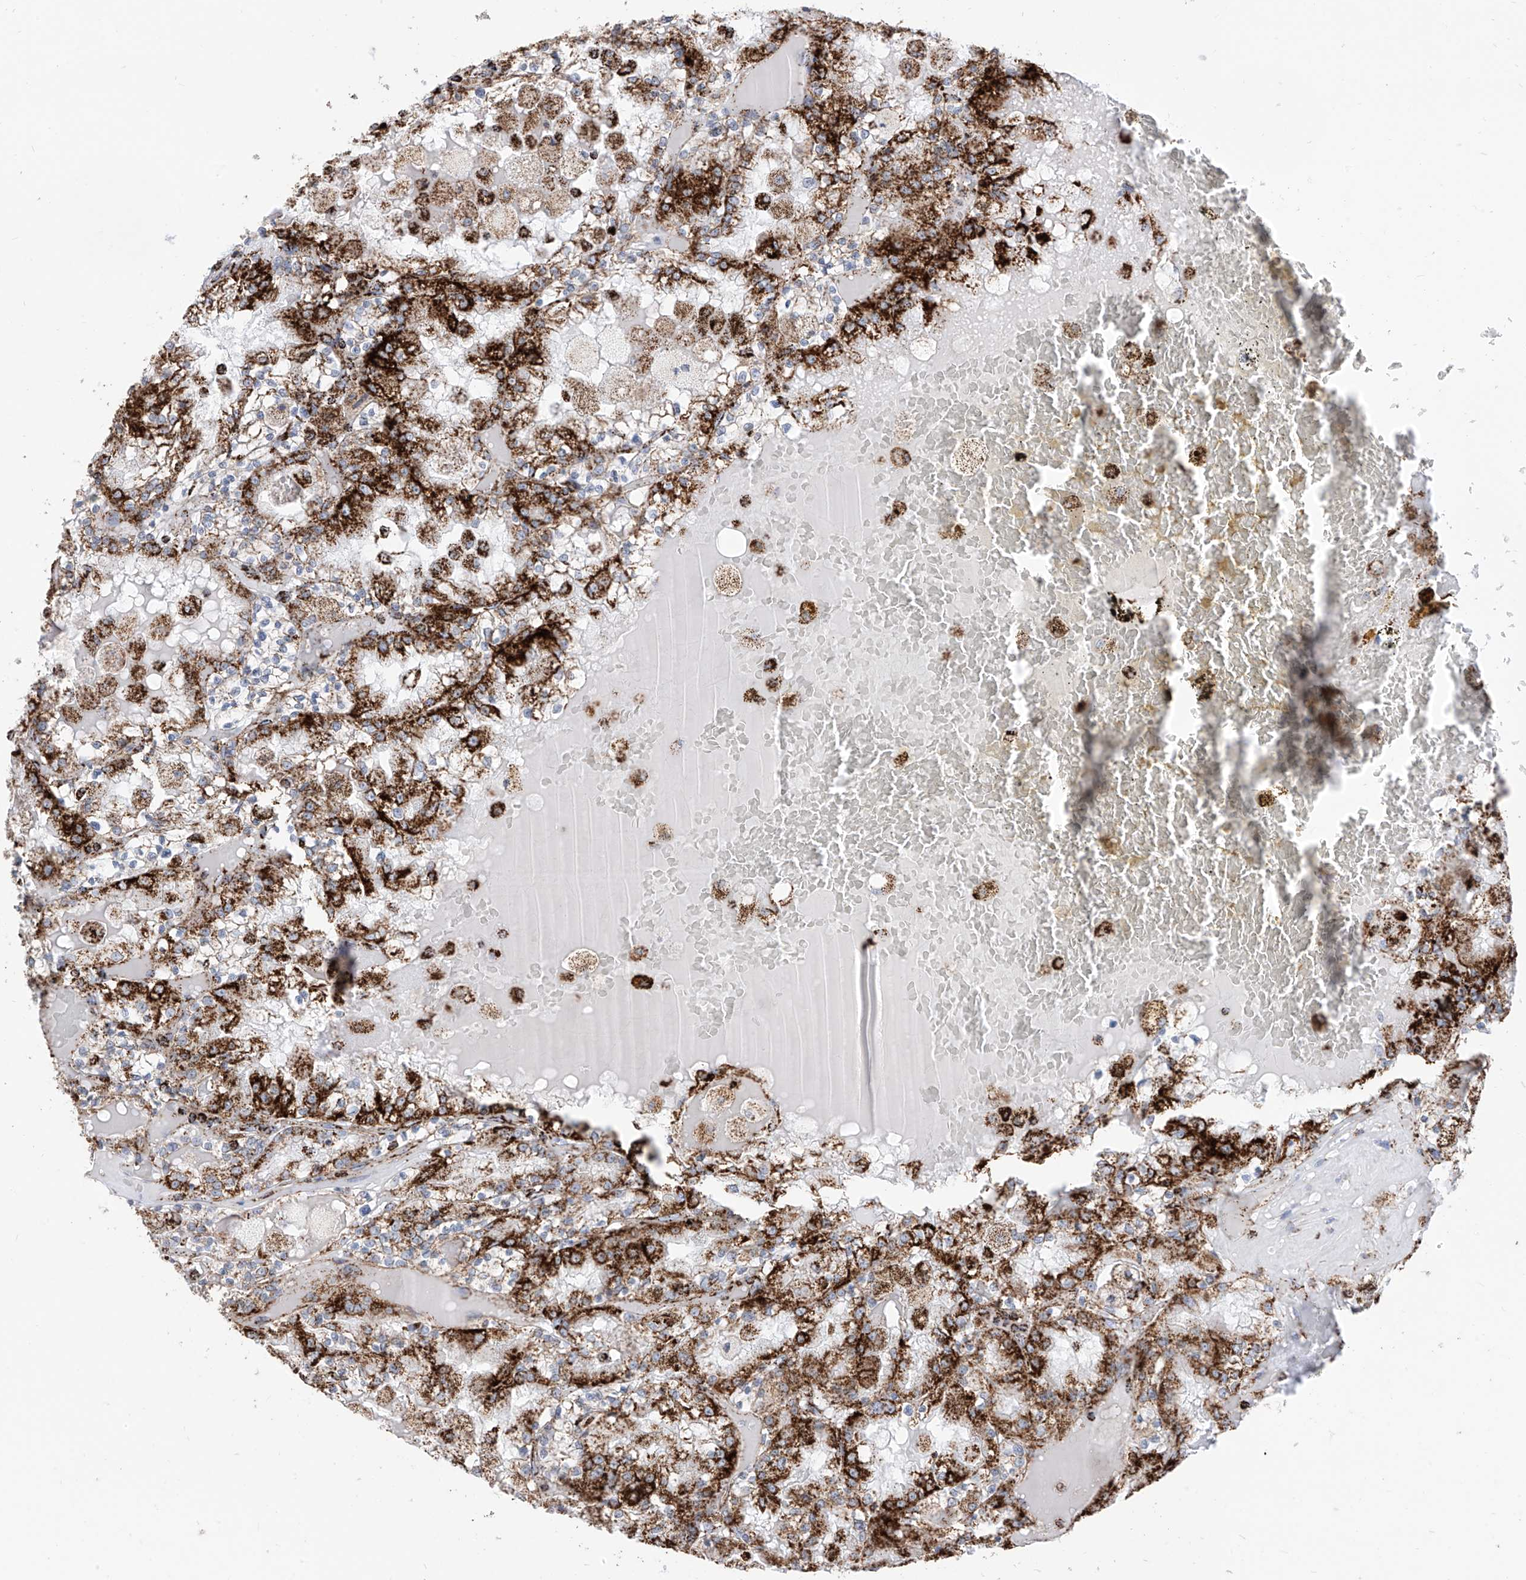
{"staining": {"intensity": "strong", "quantity": "25%-75%", "location": "cytoplasmic/membranous"}, "tissue": "renal cancer", "cell_type": "Tumor cells", "image_type": "cancer", "snomed": [{"axis": "morphology", "description": "Adenocarcinoma, NOS"}, {"axis": "topography", "description": "Kidney"}], "caption": "This micrograph shows IHC staining of human adenocarcinoma (renal), with high strong cytoplasmic/membranous positivity in approximately 25%-75% of tumor cells.", "gene": "COX5B", "patient": {"sex": "female", "age": 56}}